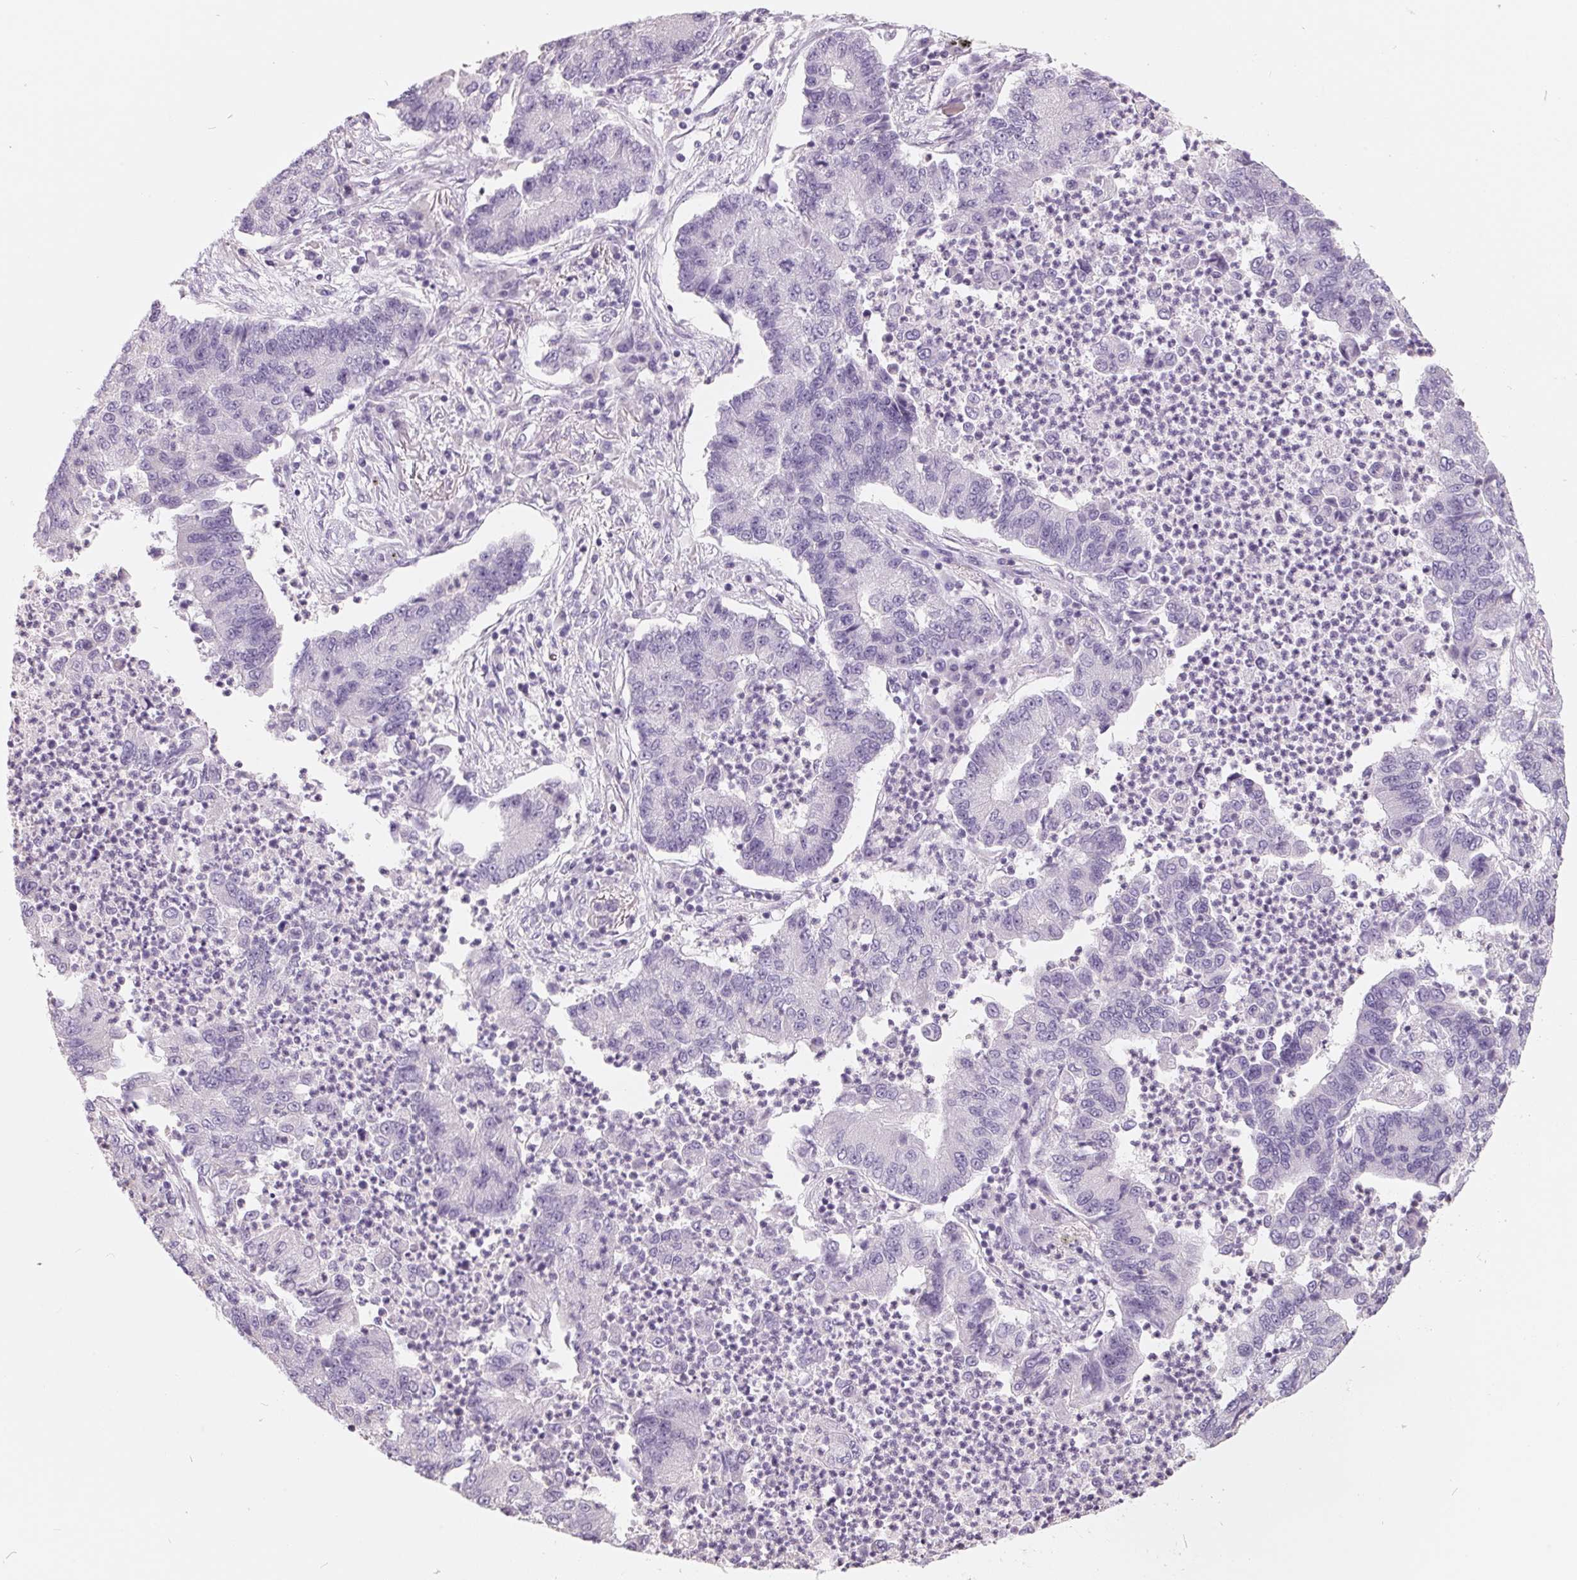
{"staining": {"intensity": "negative", "quantity": "none", "location": "none"}, "tissue": "lung cancer", "cell_type": "Tumor cells", "image_type": "cancer", "snomed": [{"axis": "morphology", "description": "Adenocarcinoma, NOS"}, {"axis": "topography", "description": "Lung"}], "caption": "This is an IHC image of human lung adenocarcinoma. There is no staining in tumor cells.", "gene": "FTCD", "patient": {"sex": "female", "age": 57}}